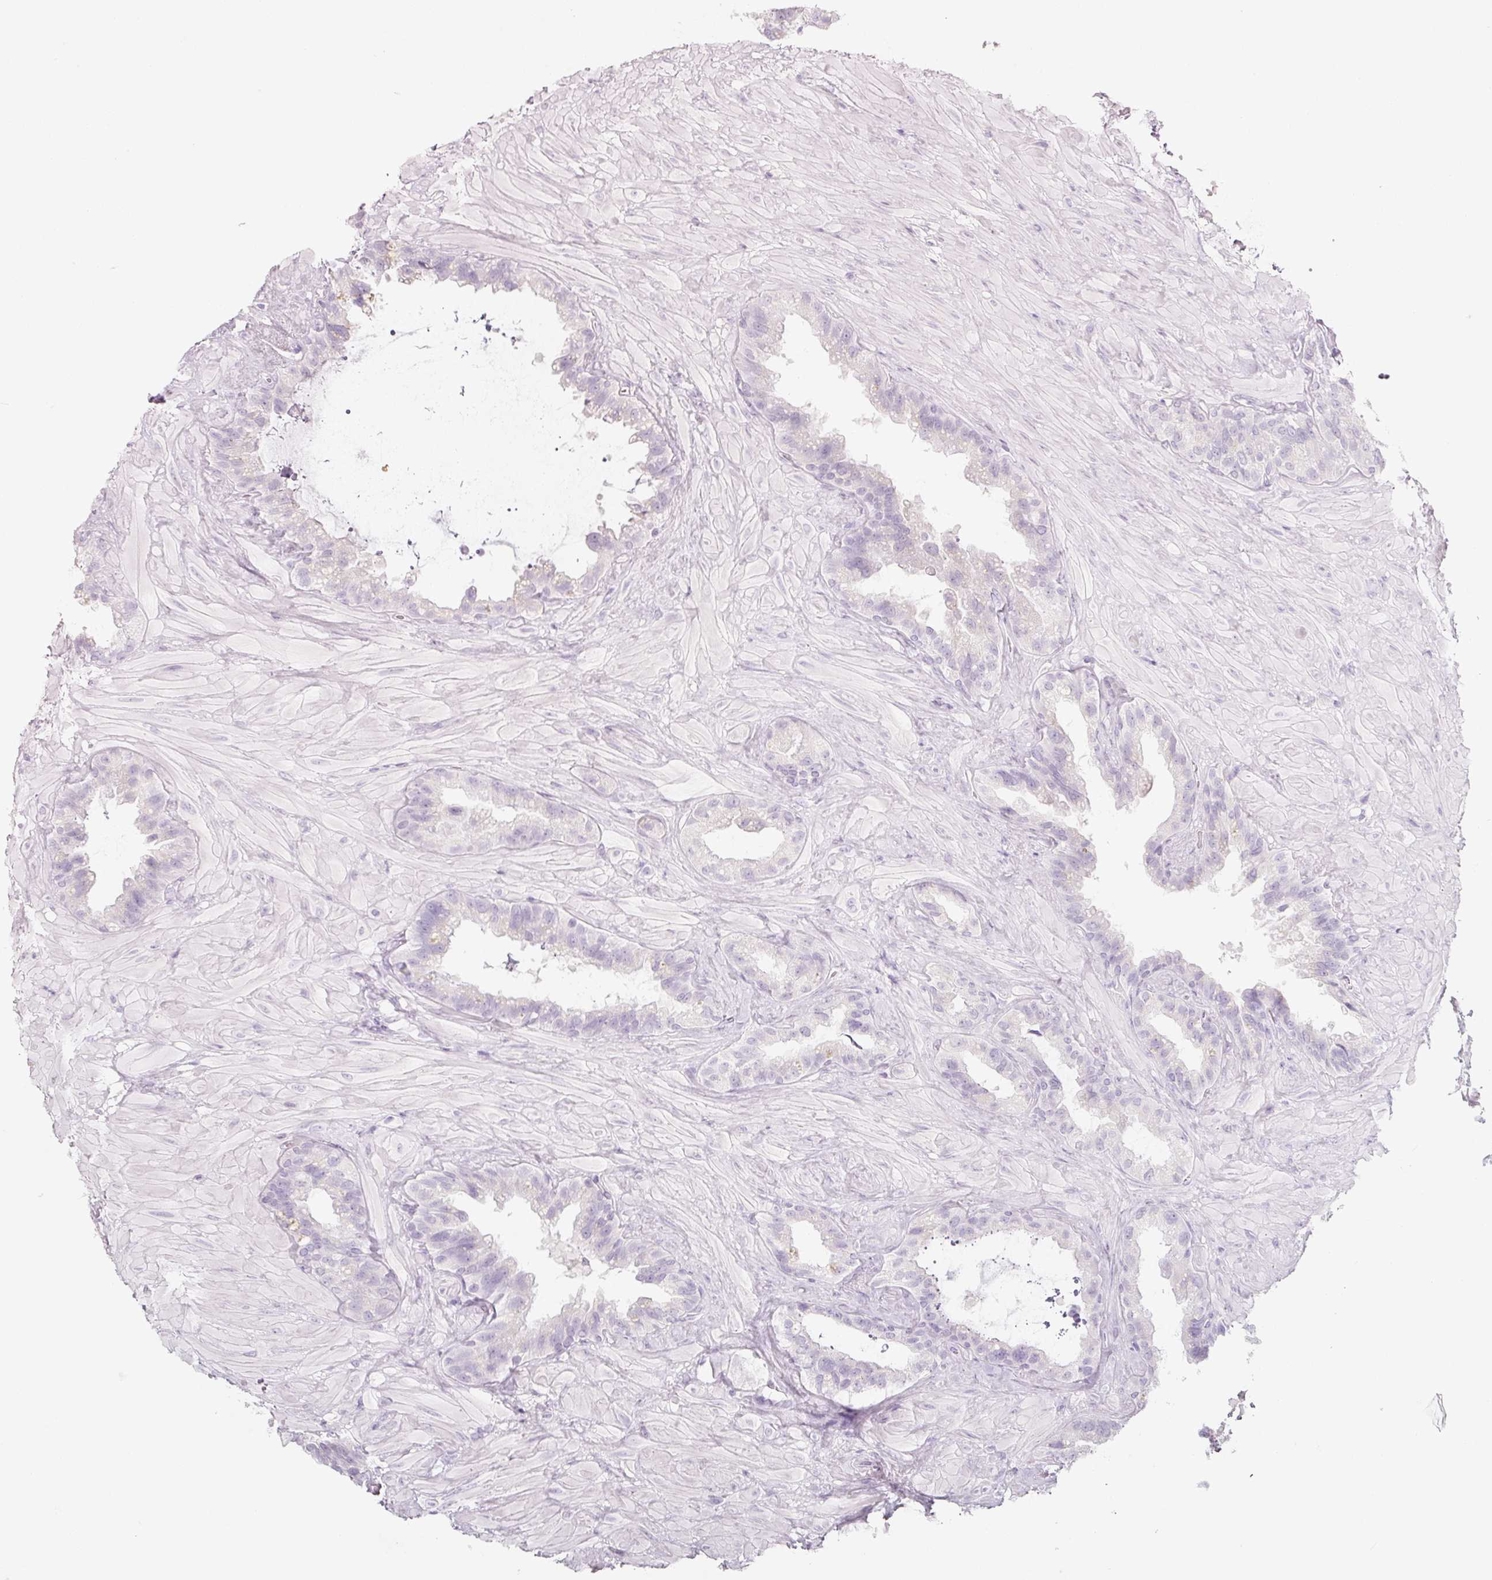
{"staining": {"intensity": "negative", "quantity": "none", "location": "none"}, "tissue": "seminal vesicle", "cell_type": "Glandular cells", "image_type": "normal", "snomed": [{"axis": "morphology", "description": "Normal tissue, NOS"}, {"axis": "topography", "description": "Seminal veicle"}, {"axis": "topography", "description": "Peripheral nerve tissue"}], "caption": "This is a image of immunohistochemistry (IHC) staining of normal seminal vesicle, which shows no staining in glandular cells.", "gene": "ENSG00000206549", "patient": {"sex": "male", "age": 76}}